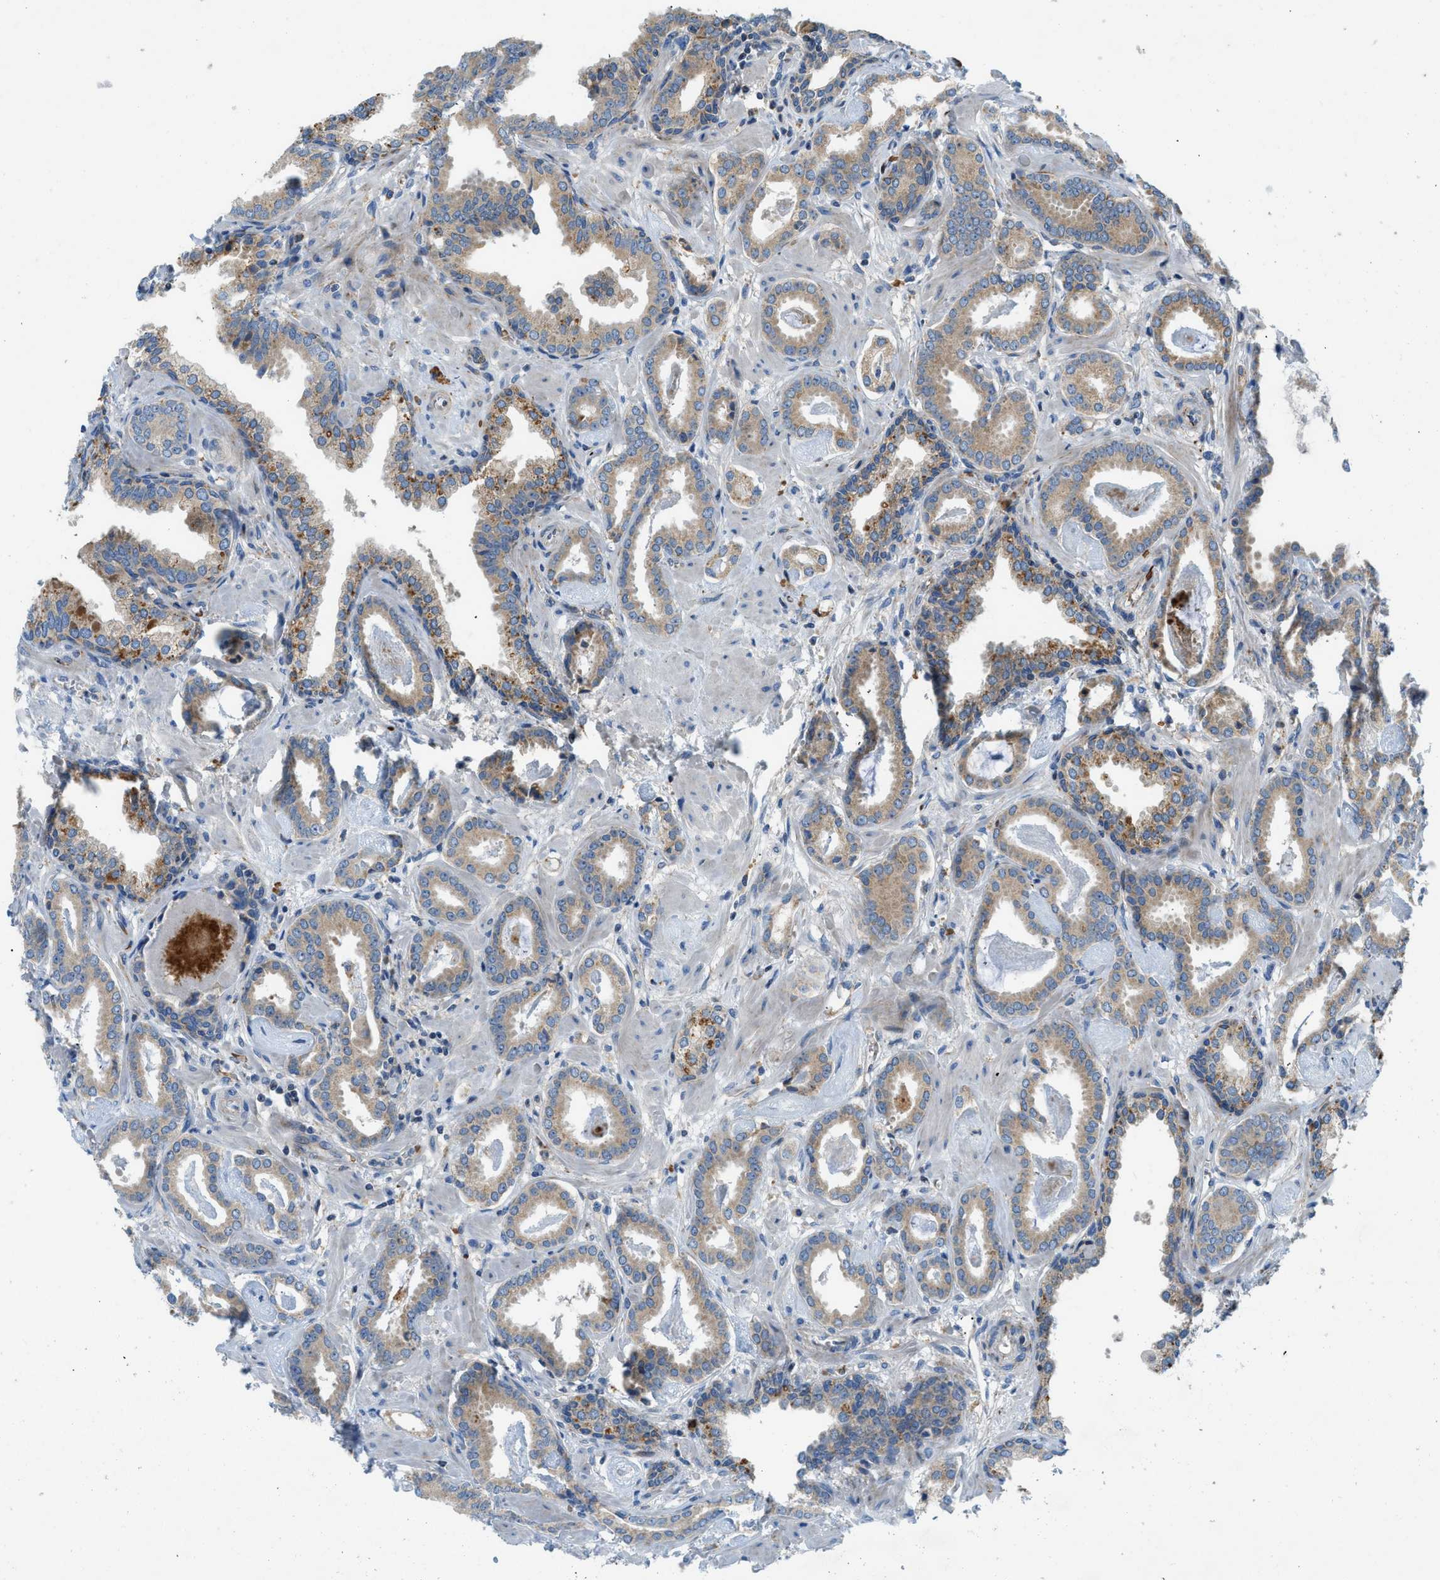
{"staining": {"intensity": "weak", "quantity": ">75%", "location": "cytoplasmic/membranous"}, "tissue": "prostate cancer", "cell_type": "Tumor cells", "image_type": "cancer", "snomed": [{"axis": "morphology", "description": "Adenocarcinoma, Low grade"}, {"axis": "topography", "description": "Prostate"}], "caption": "A brown stain shows weak cytoplasmic/membranous positivity of a protein in prostate cancer (low-grade adenocarcinoma) tumor cells. (DAB (3,3'-diaminobenzidine) IHC with brightfield microscopy, high magnification).", "gene": "ZNF831", "patient": {"sex": "male", "age": 53}}